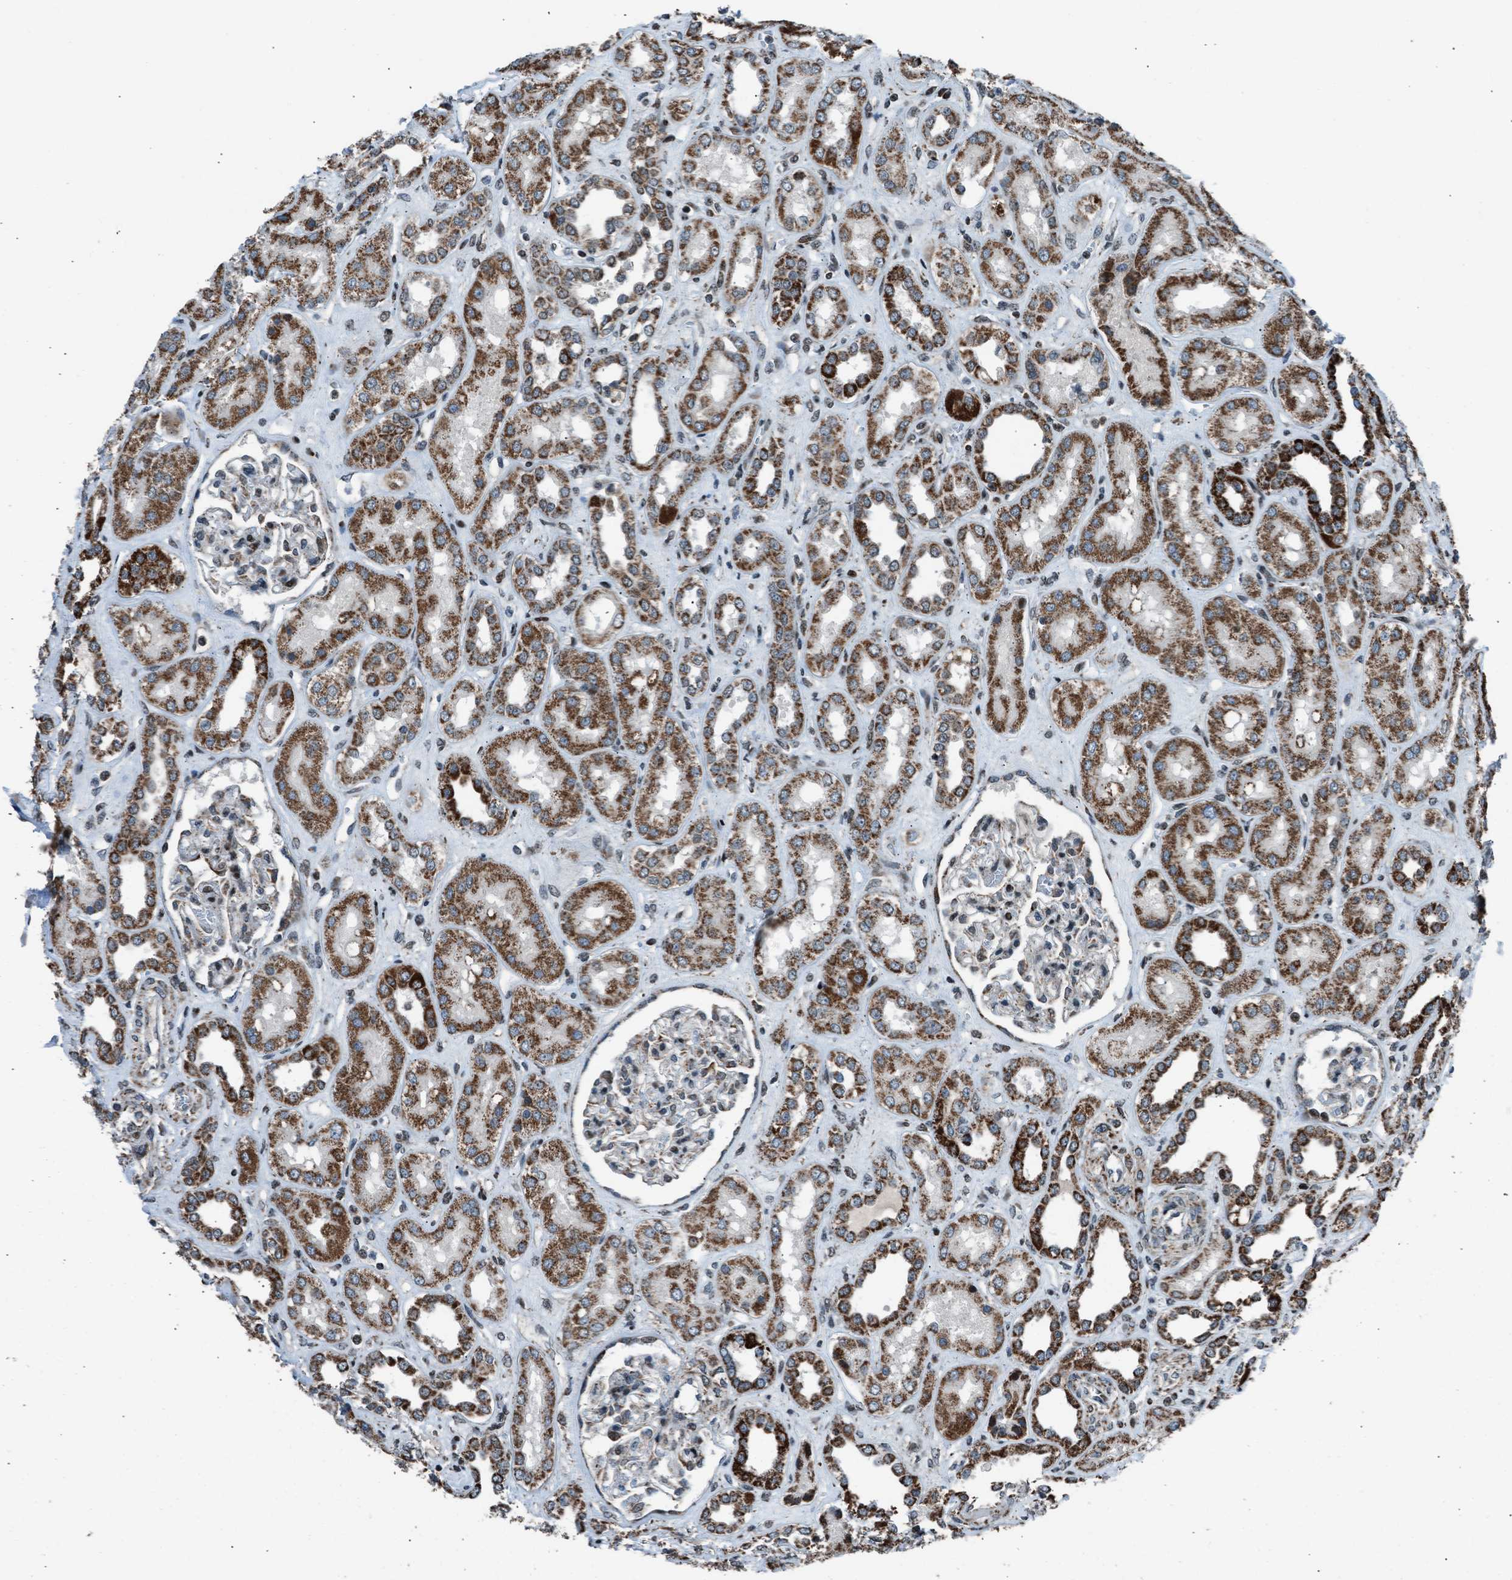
{"staining": {"intensity": "strong", "quantity": "<25%", "location": "cytoplasmic/membranous,nuclear"}, "tissue": "kidney", "cell_type": "Cells in glomeruli", "image_type": "normal", "snomed": [{"axis": "morphology", "description": "Normal tissue, NOS"}, {"axis": "topography", "description": "Kidney"}], "caption": "Benign kidney exhibits strong cytoplasmic/membranous,nuclear staining in about <25% of cells in glomeruli (IHC, brightfield microscopy, high magnification)..", "gene": "MORC3", "patient": {"sex": "male", "age": 59}}